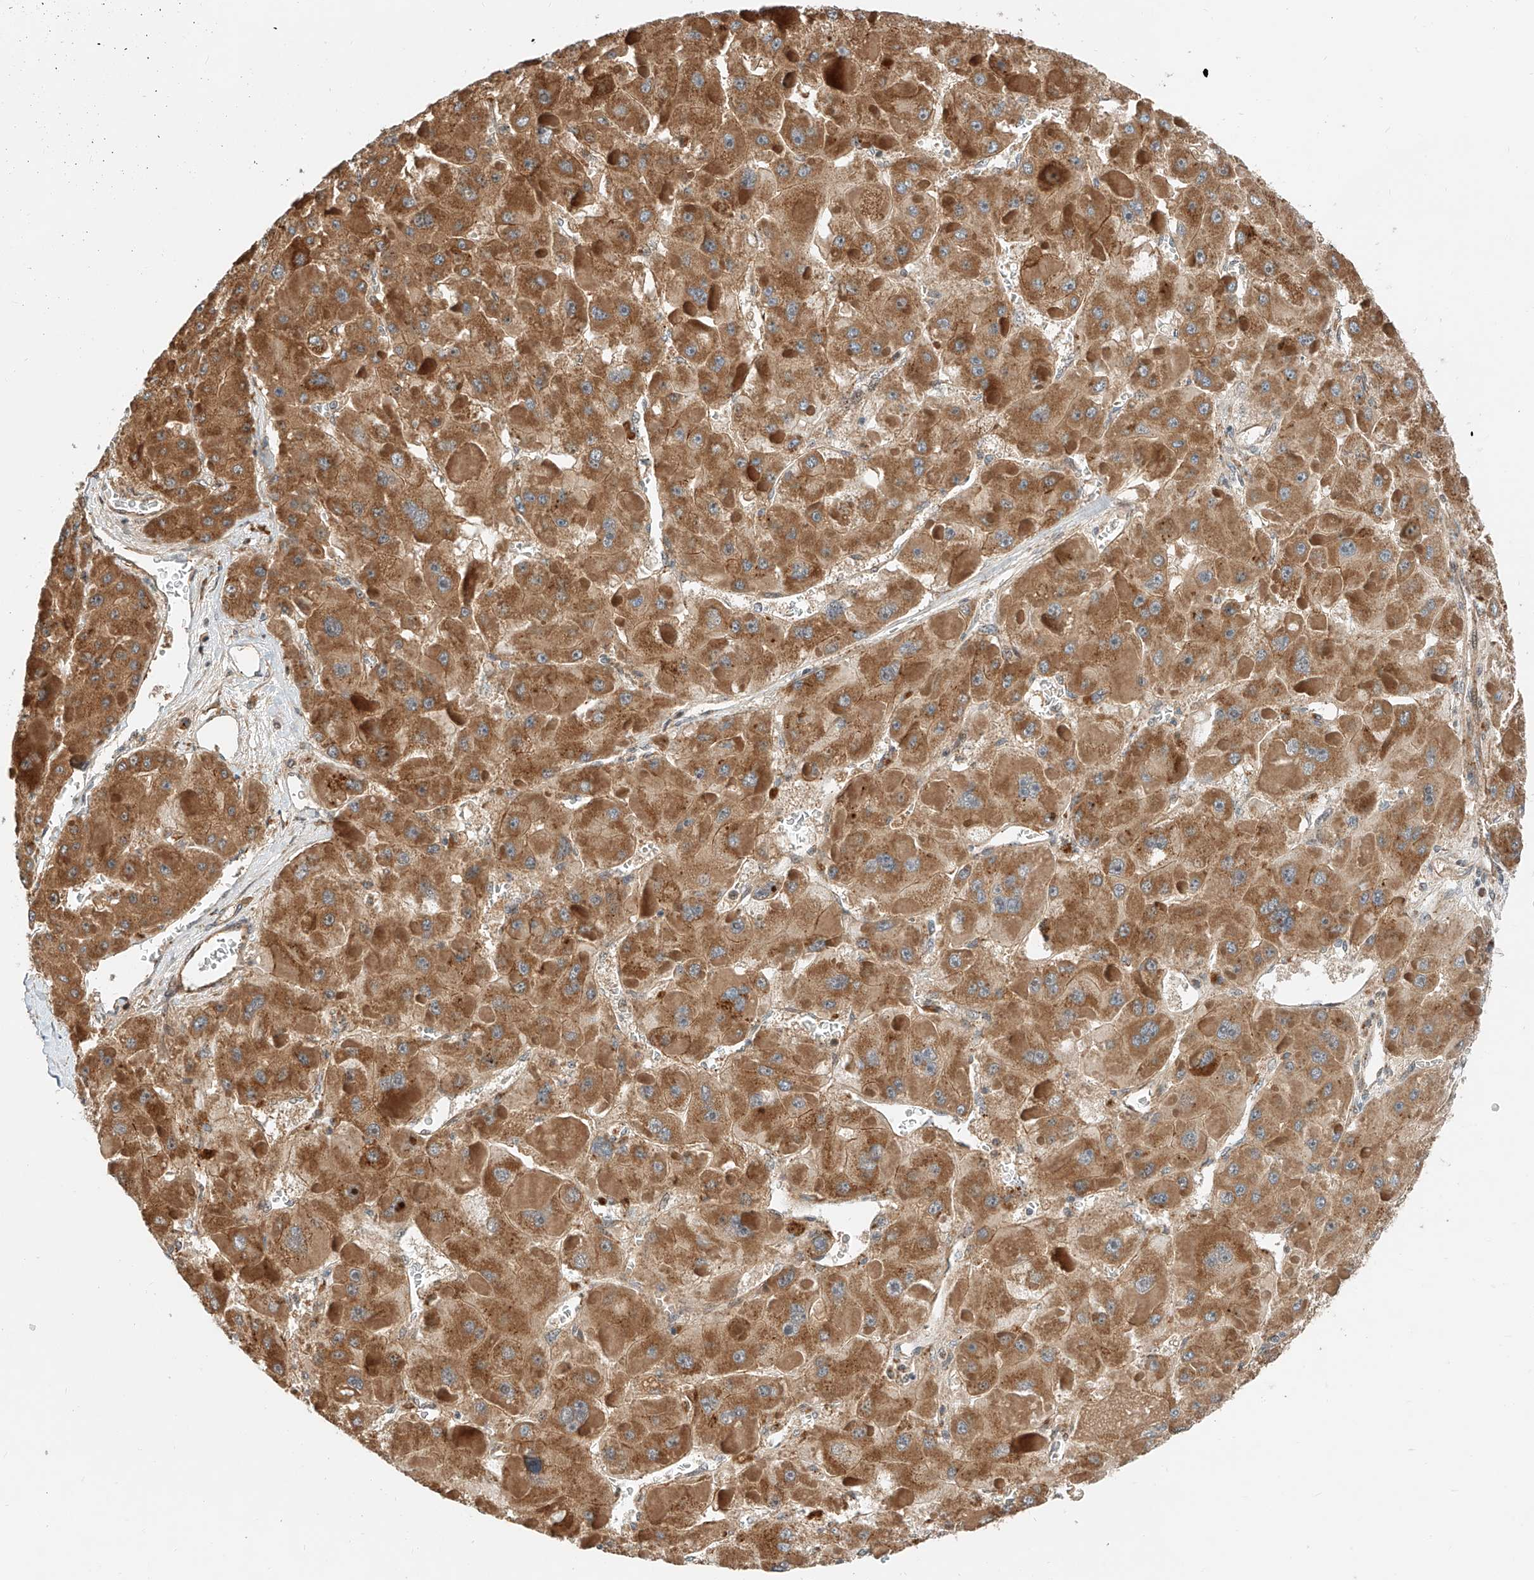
{"staining": {"intensity": "strong", "quantity": ">75%", "location": "cytoplasmic/membranous"}, "tissue": "liver cancer", "cell_type": "Tumor cells", "image_type": "cancer", "snomed": [{"axis": "morphology", "description": "Carcinoma, Hepatocellular, NOS"}, {"axis": "topography", "description": "Liver"}], "caption": "IHC of human liver cancer displays high levels of strong cytoplasmic/membranous expression in about >75% of tumor cells.", "gene": "CPAMD8", "patient": {"sex": "female", "age": 73}}